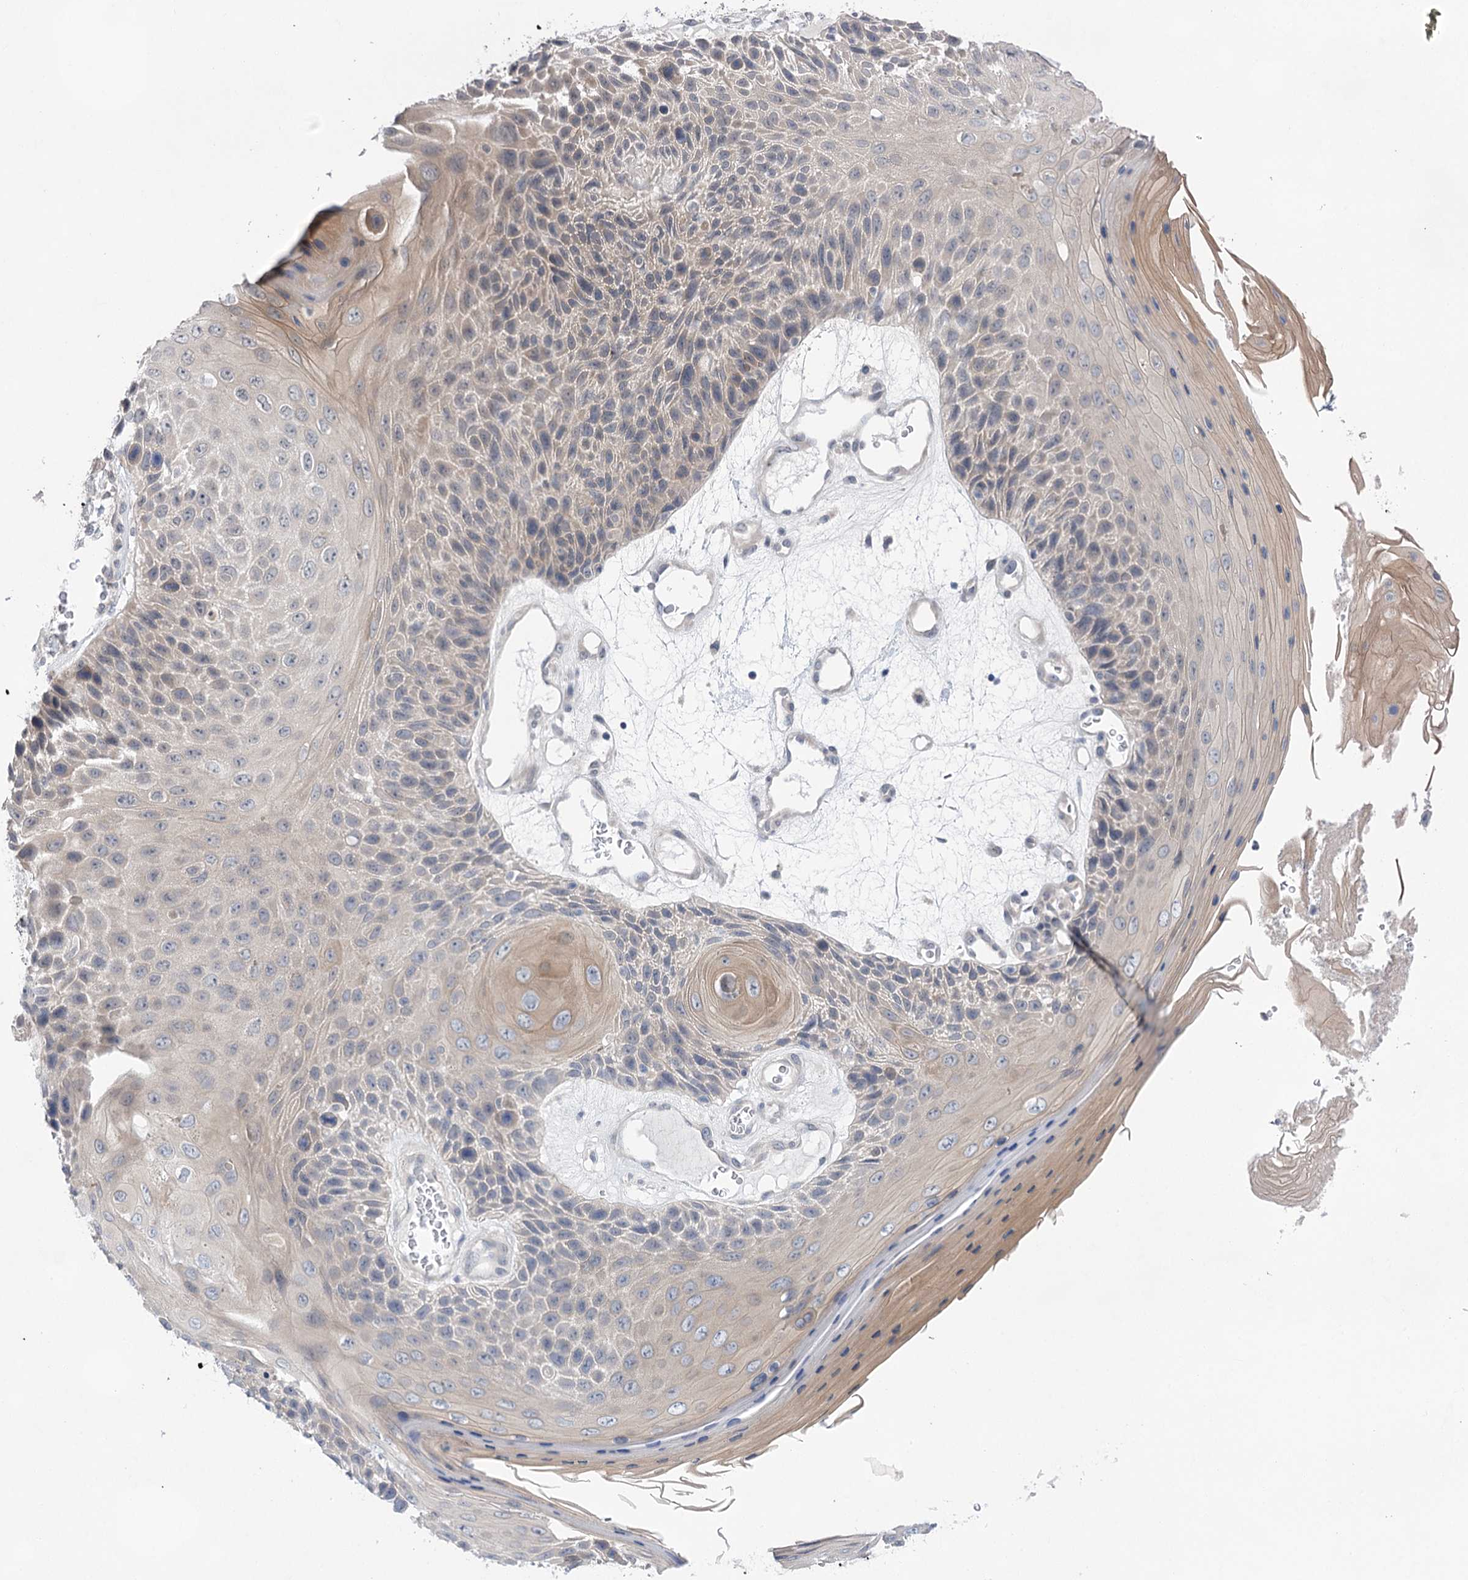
{"staining": {"intensity": "weak", "quantity": "25%-75%", "location": "cytoplasmic/membranous"}, "tissue": "skin cancer", "cell_type": "Tumor cells", "image_type": "cancer", "snomed": [{"axis": "morphology", "description": "Squamous cell carcinoma, NOS"}, {"axis": "topography", "description": "Skin"}], "caption": "Protein staining of squamous cell carcinoma (skin) tissue demonstrates weak cytoplasmic/membranous expression in approximately 25%-75% of tumor cells.", "gene": "LALBA", "patient": {"sex": "female", "age": 88}}